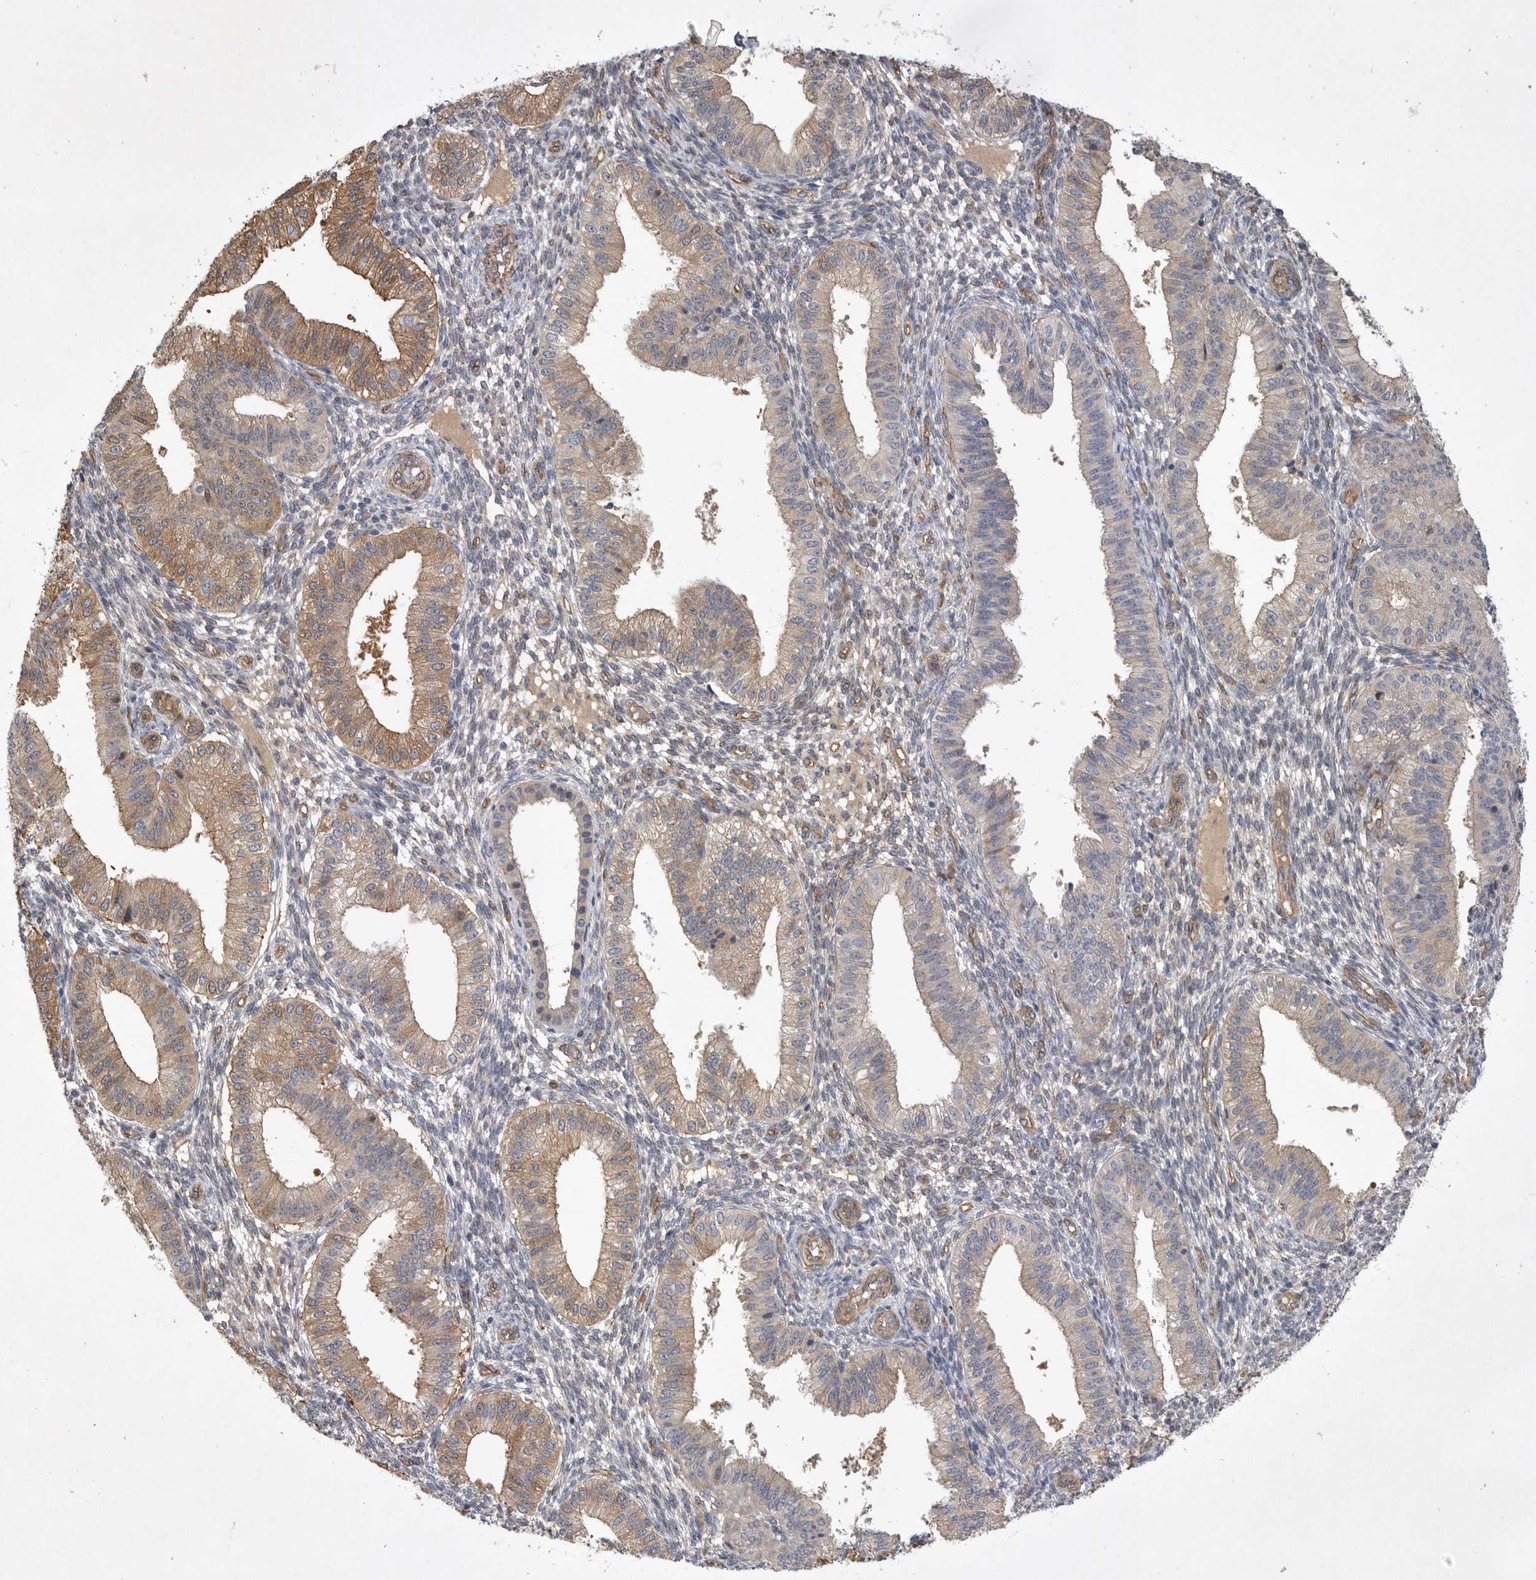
{"staining": {"intensity": "negative", "quantity": "none", "location": "none"}, "tissue": "endometrium", "cell_type": "Cells in endometrial stroma", "image_type": "normal", "snomed": [{"axis": "morphology", "description": "Normal tissue, NOS"}, {"axis": "topography", "description": "Endometrium"}], "caption": "Human endometrium stained for a protein using IHC exhibits no expression in cells in endometrial stroma.", "gene": "ANKFY1", "patient": {"sex": "female", "age": 39}}